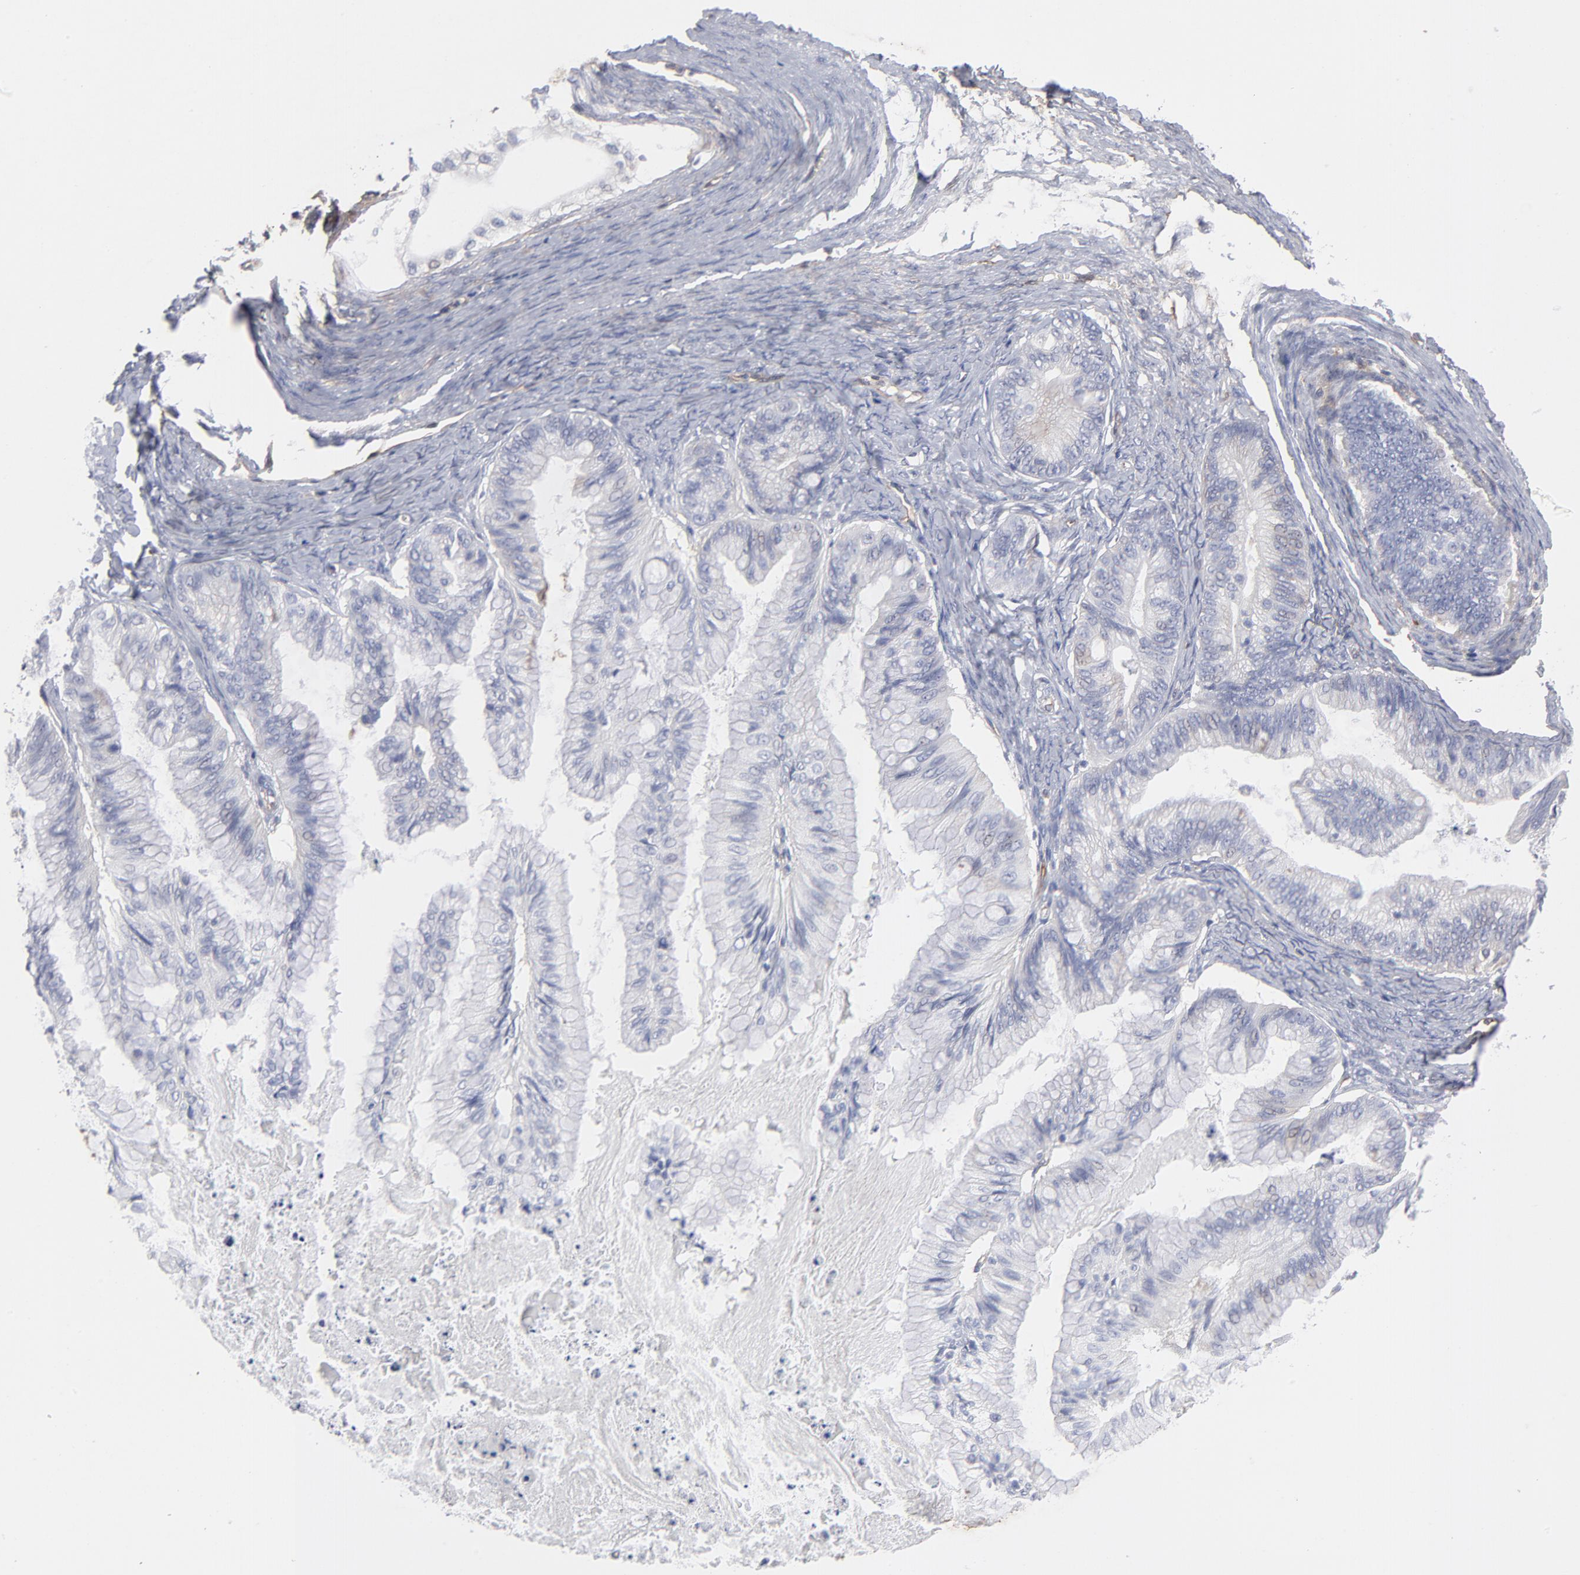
{"staining": {"intensity": "negative", "quantity": "none", "location": "none"}, "tissue": "ovarian cancer", "cell_type": "Tumor cells", "image_type": "cancer", "snomed": [{"axis": "morphology", "description": "Cystadenocarcinoma, mucinous, NOS"}, {"axis": "topography", "description": "Ovary"}], "caption": "A histopathology image of ovarian mucinous cystadenocarcinoma stained for a protein displays no brown staining in tumor cells. (IHC, brightfield microscopy, high magnification).", "gene": "PXN", "patient": {"sex": "female", "age": 57}}